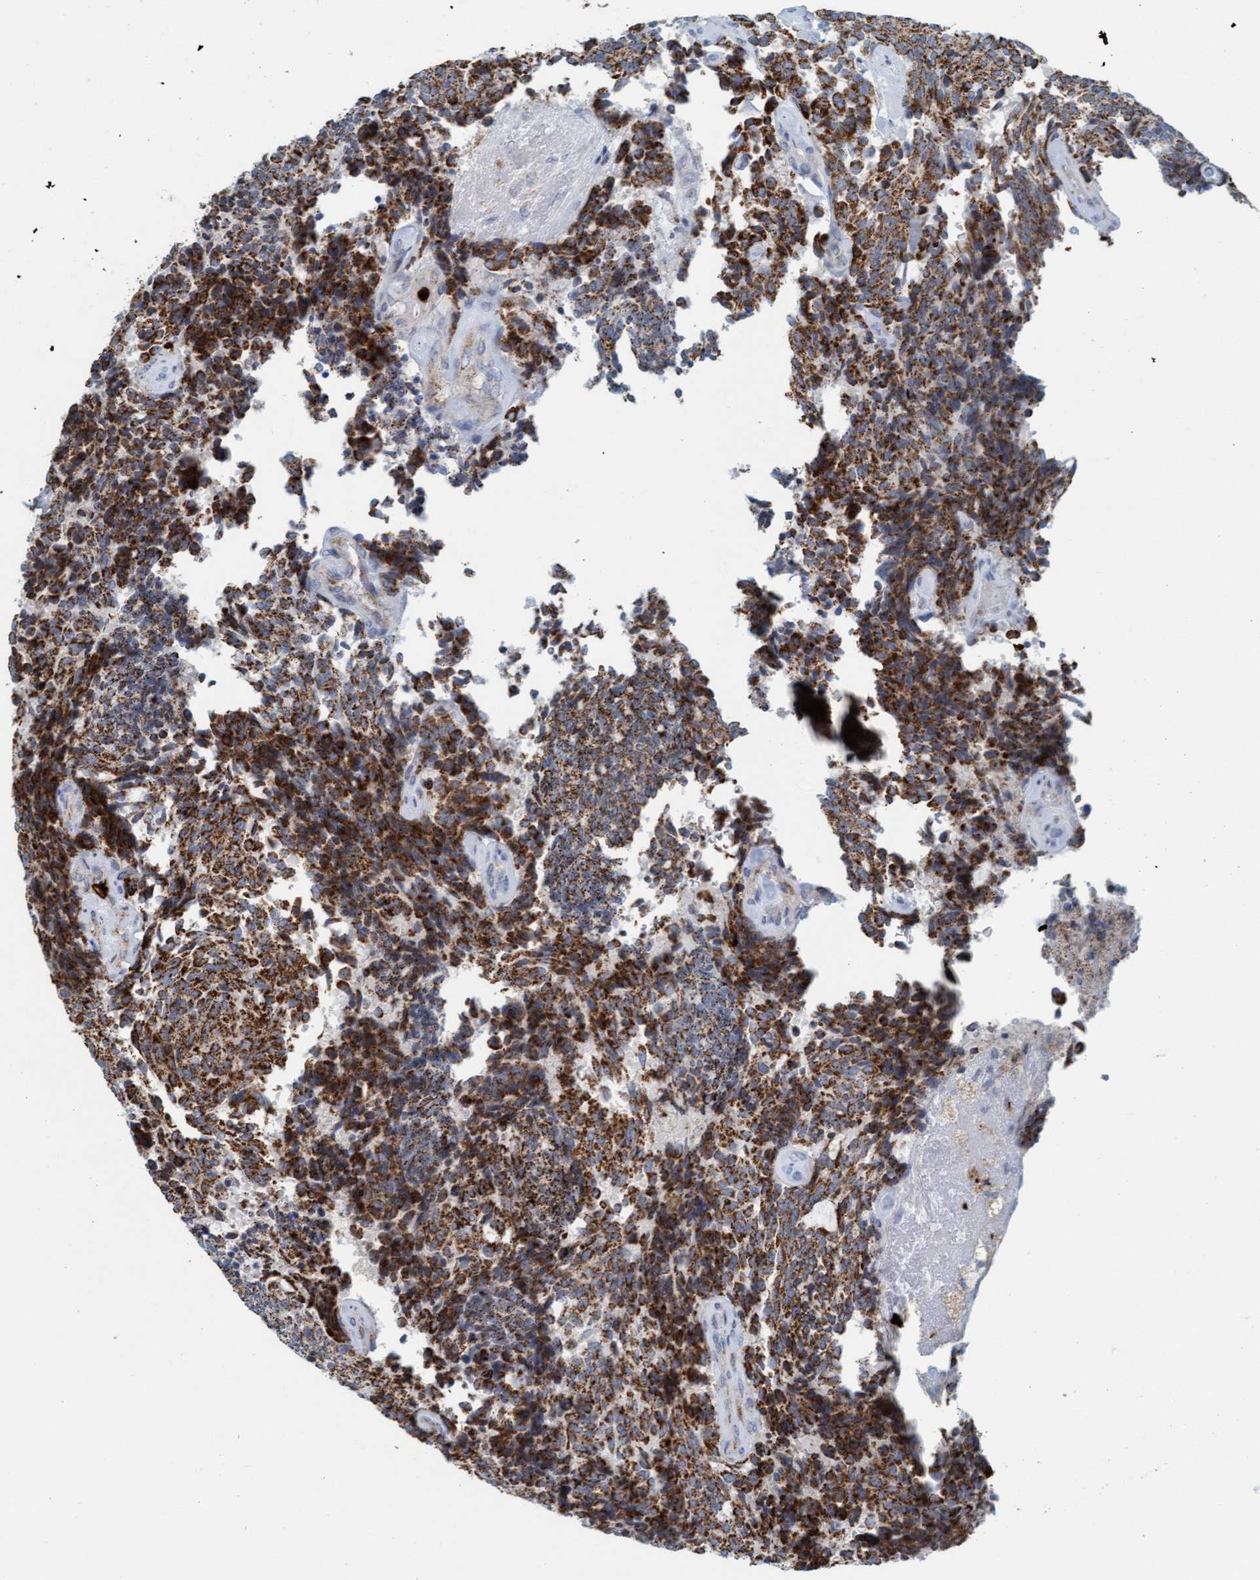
{"staining": {"intensity": "strong", "quantity": ">75%", "location": "cytoplasmic/membranous"}, "tissue": "carcinoid", "cell_type": "Tumor cells", "image_type": "cancer", "snomed": [{"axis": "morphology", "description": "Carcinoid, malignant, NOS"}, {"axis": "topography", "description": "Pancreas"}], "caption": "Strong cytoplasmic/membranous positivity is present in approximately >75% of tumor cells in carcinoid (malignant).", "gene": "B9D1", "patient": {"sex": "female", "age": 54}}